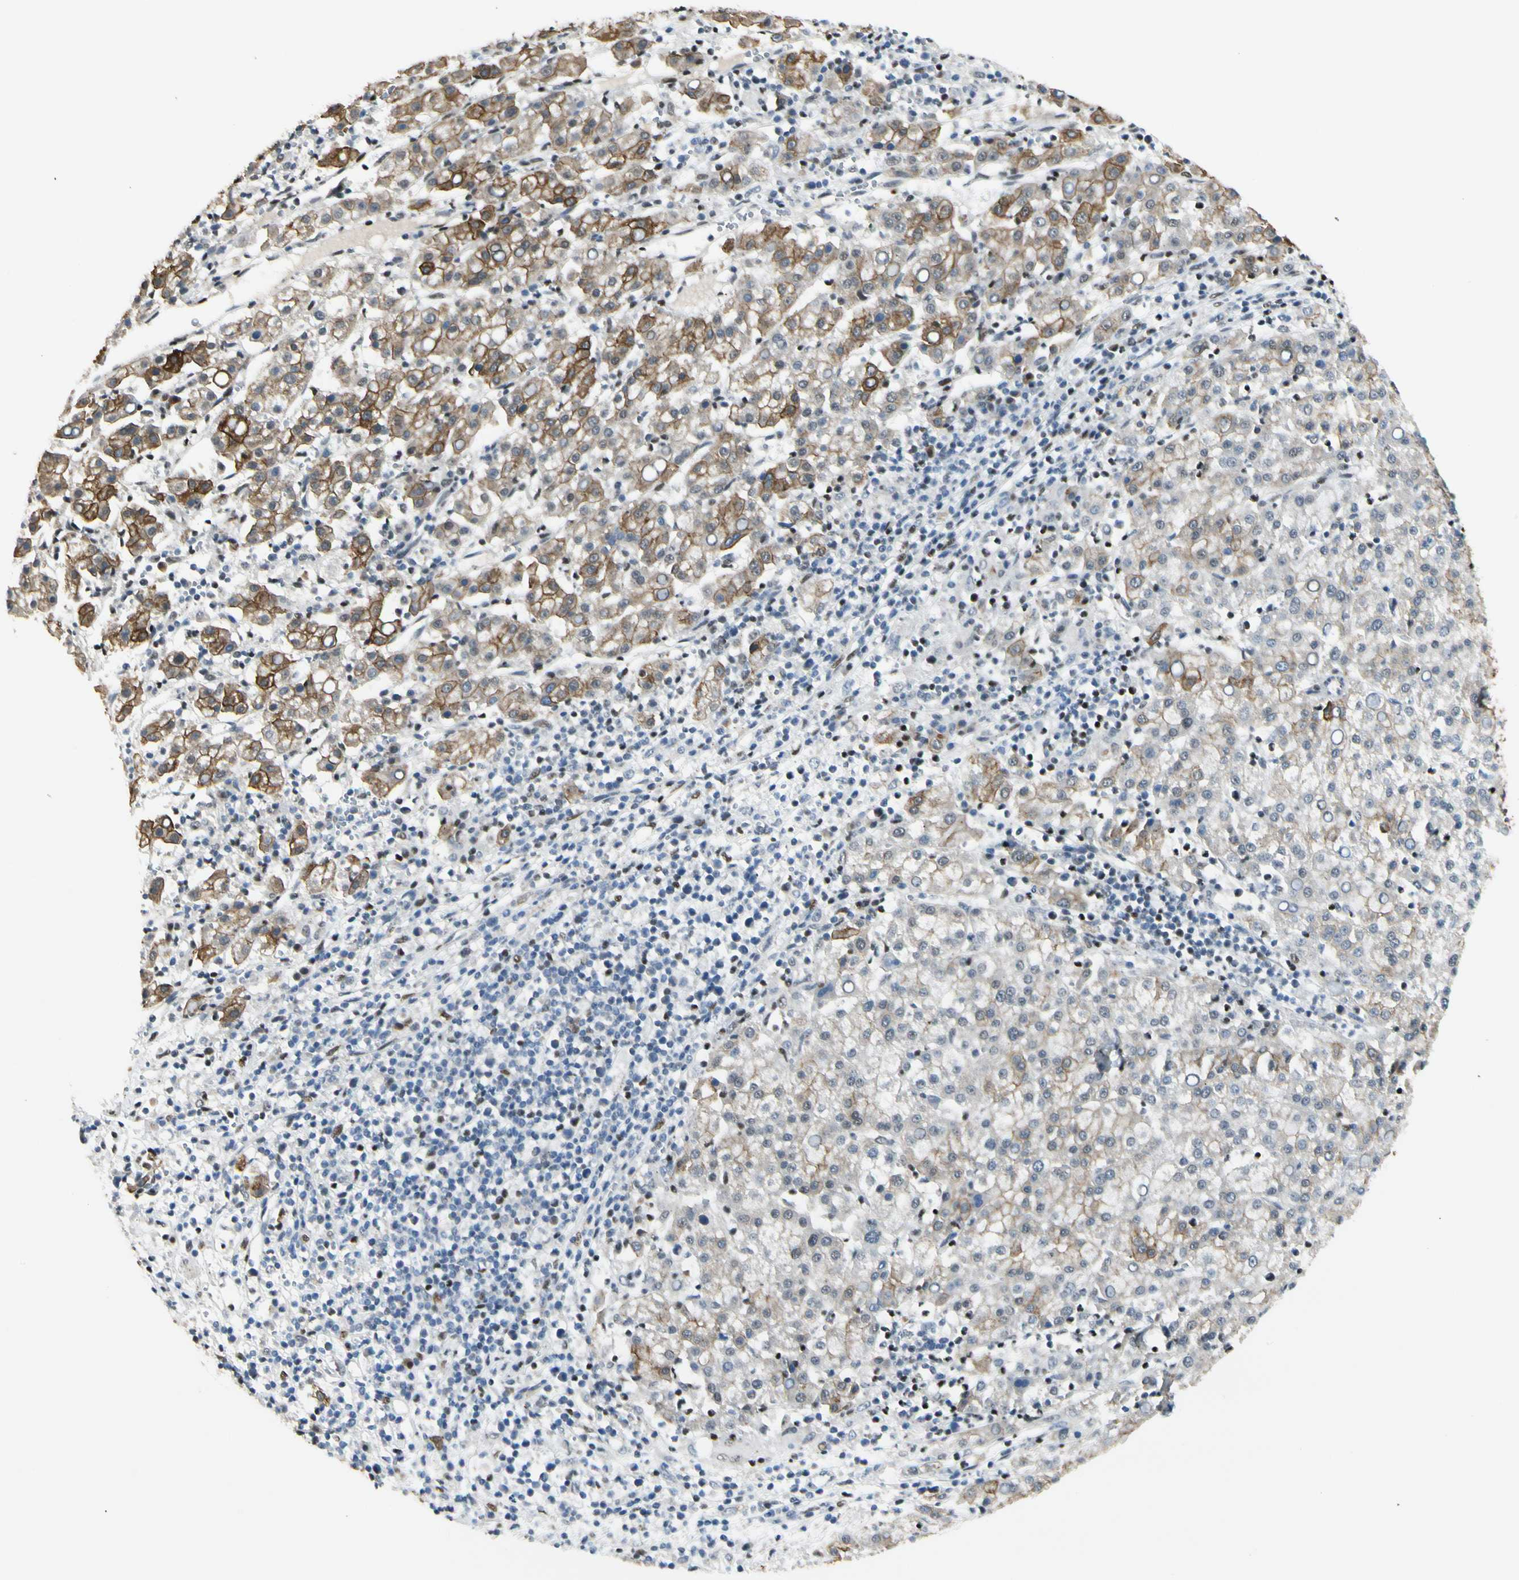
{"staining": {"intensity": "strong", "quantity": ">75%", "location": "cytoplasmic/membranous"}, "tissue": "liver cancer", "cell_type": "Tumor cells", "image_type": "cancer", "snomed": [{"axis": "morphology", "description": "Carcinoma, Hepatocellular, NOS"}, {"axis": "topography", "description": "Liver"}], "caption": "The photomicrograph exhibits staining of hepatocellular carcinoma (liver), revealing strong cytoplasmic/membranous protein staining (brown color) within tumor cells.", "gene": "ATXN1", "patient": {"sex": "female", "age": 58}}